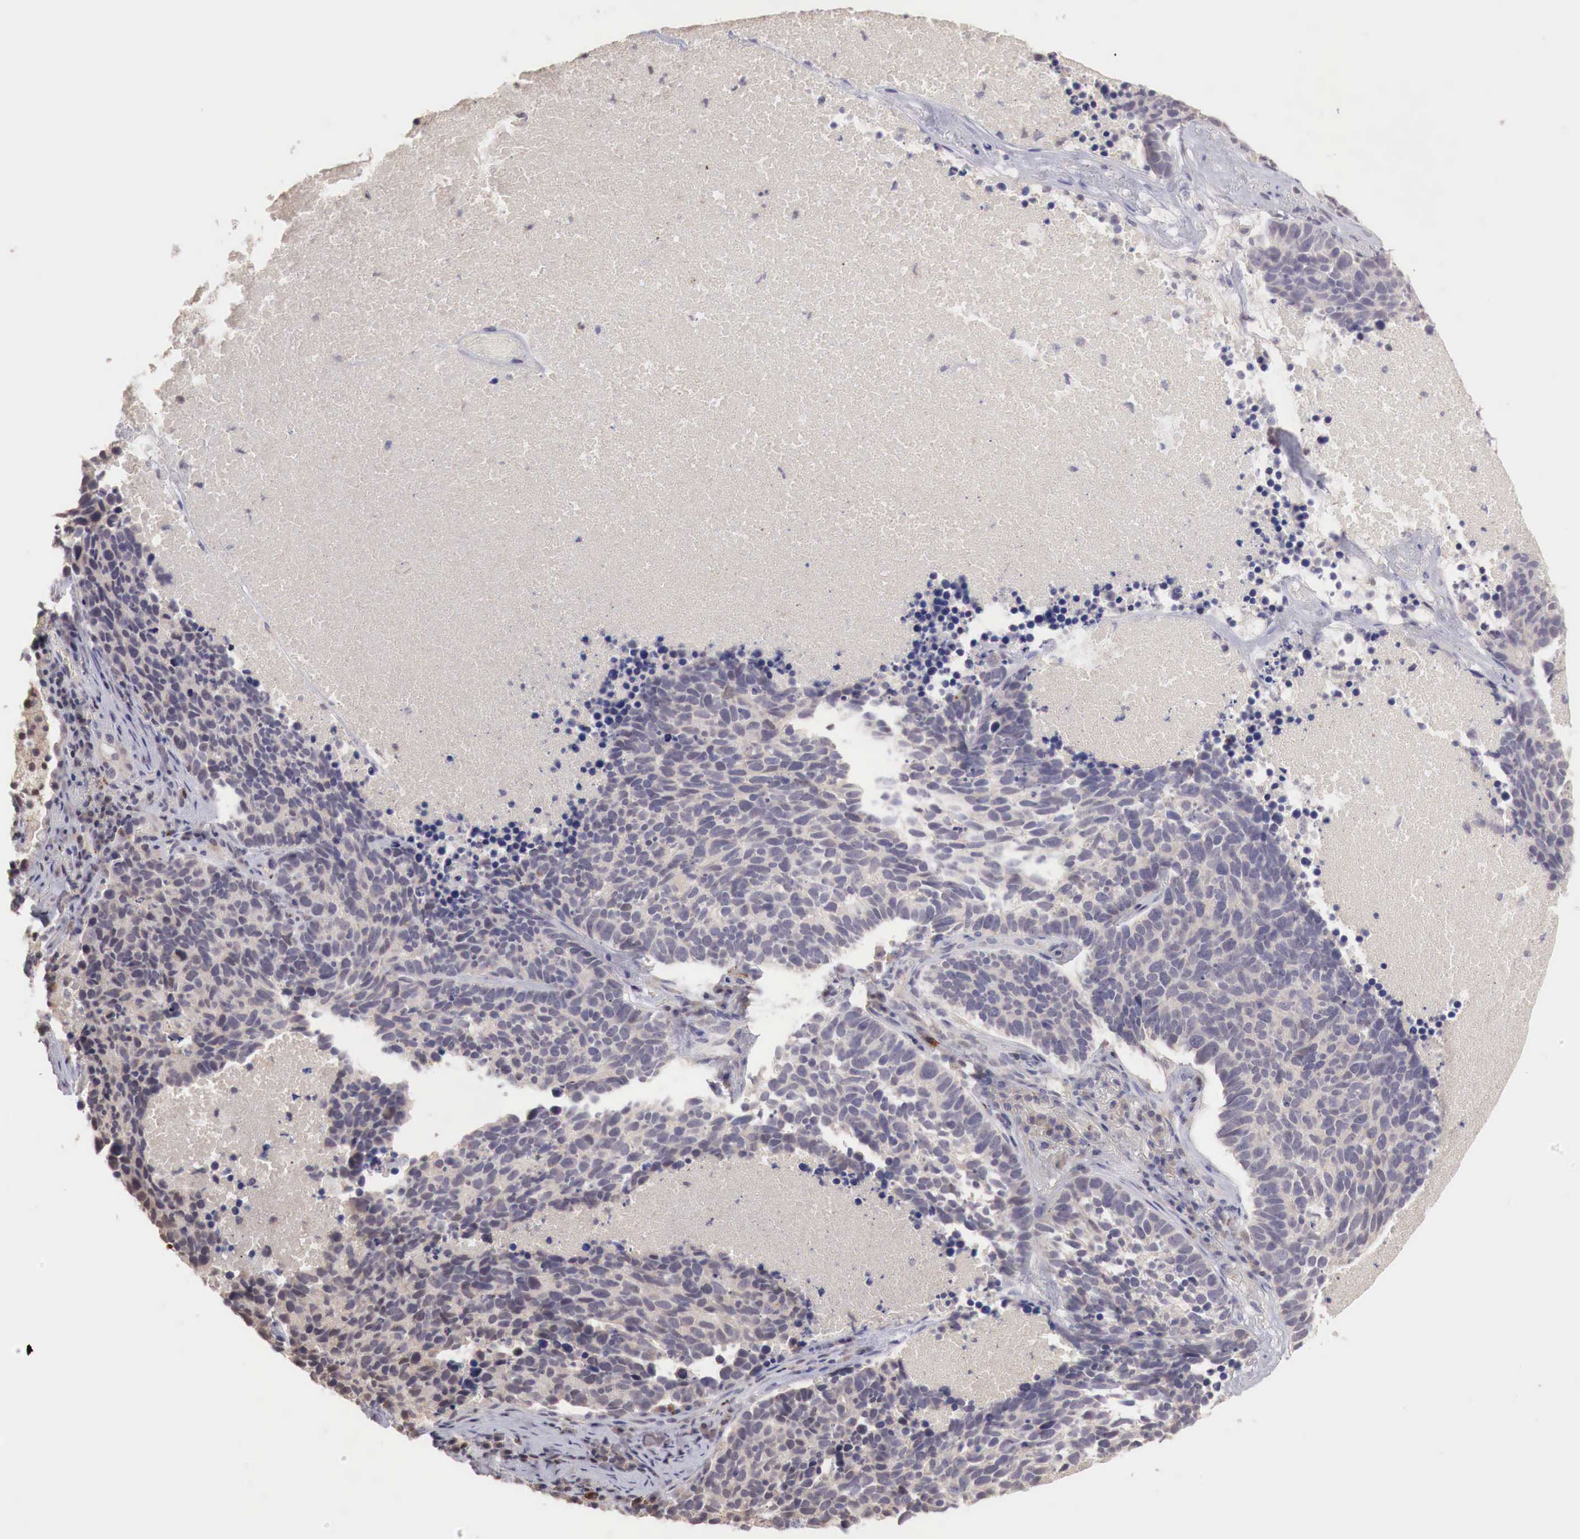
{"staining": {"intensity": "weak", "quantity": ">75%", "location": "cytoplasmic/membranous"}, "tissue": "lung cancer", "cell_type": "Tumor cells", "image_type": "cancer", "snomed": [{"axis": "morphology", "description": "Neoplasm, malignant, NOS"}, {"axis": "topography", "description": "Lung"}], "caption": "A histopathology image showing weak cytoplasmic/membranous positivity in approximately >75% of tumor cells in lung cancer, as visualized by brown immunohistochemical staining.", "gene": "TBC1D9", "patient": {"sex": "female", "age": 75}}